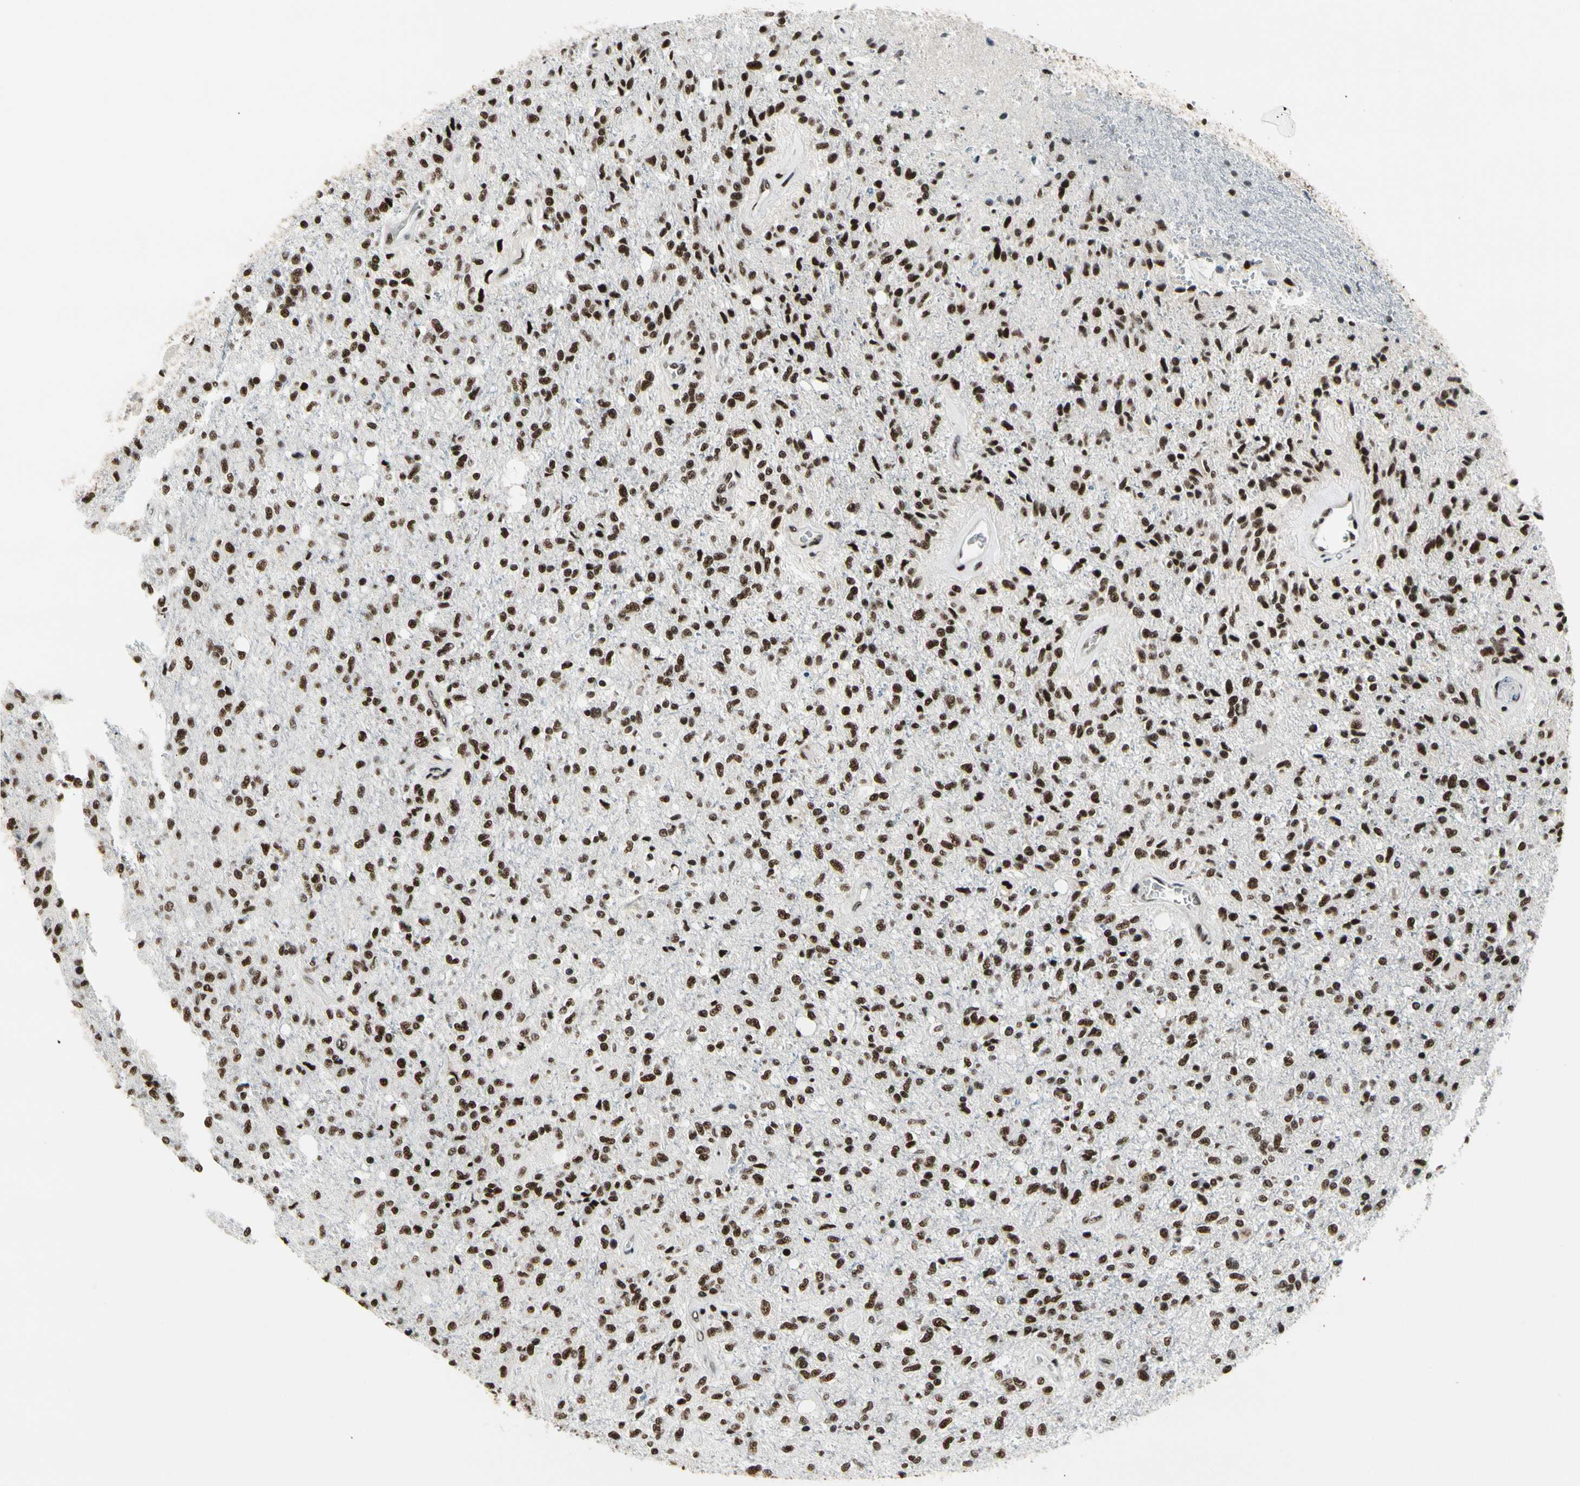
{"staining": {"intensity": "strong", "quantity": ">75%", "location": "nuclear"}, "tissue": "glioma", "cell_type": "Tumor cells", "image_type": "cancer", "snomed": [{"axis": "morphology", "description": "Normal tissue, NOS"}, {"axis": "morphology", "description": "Glioma, malignant, High grade"}, {"axis": "topography", "description": "Cerebral cortex"}], "caption": "Protein staining reveals strong nuclear positivity in approximately >75% of tumor cells in glioma.", "gene": "SRSF11", "patient": {"sex": "male", "age": 77}}